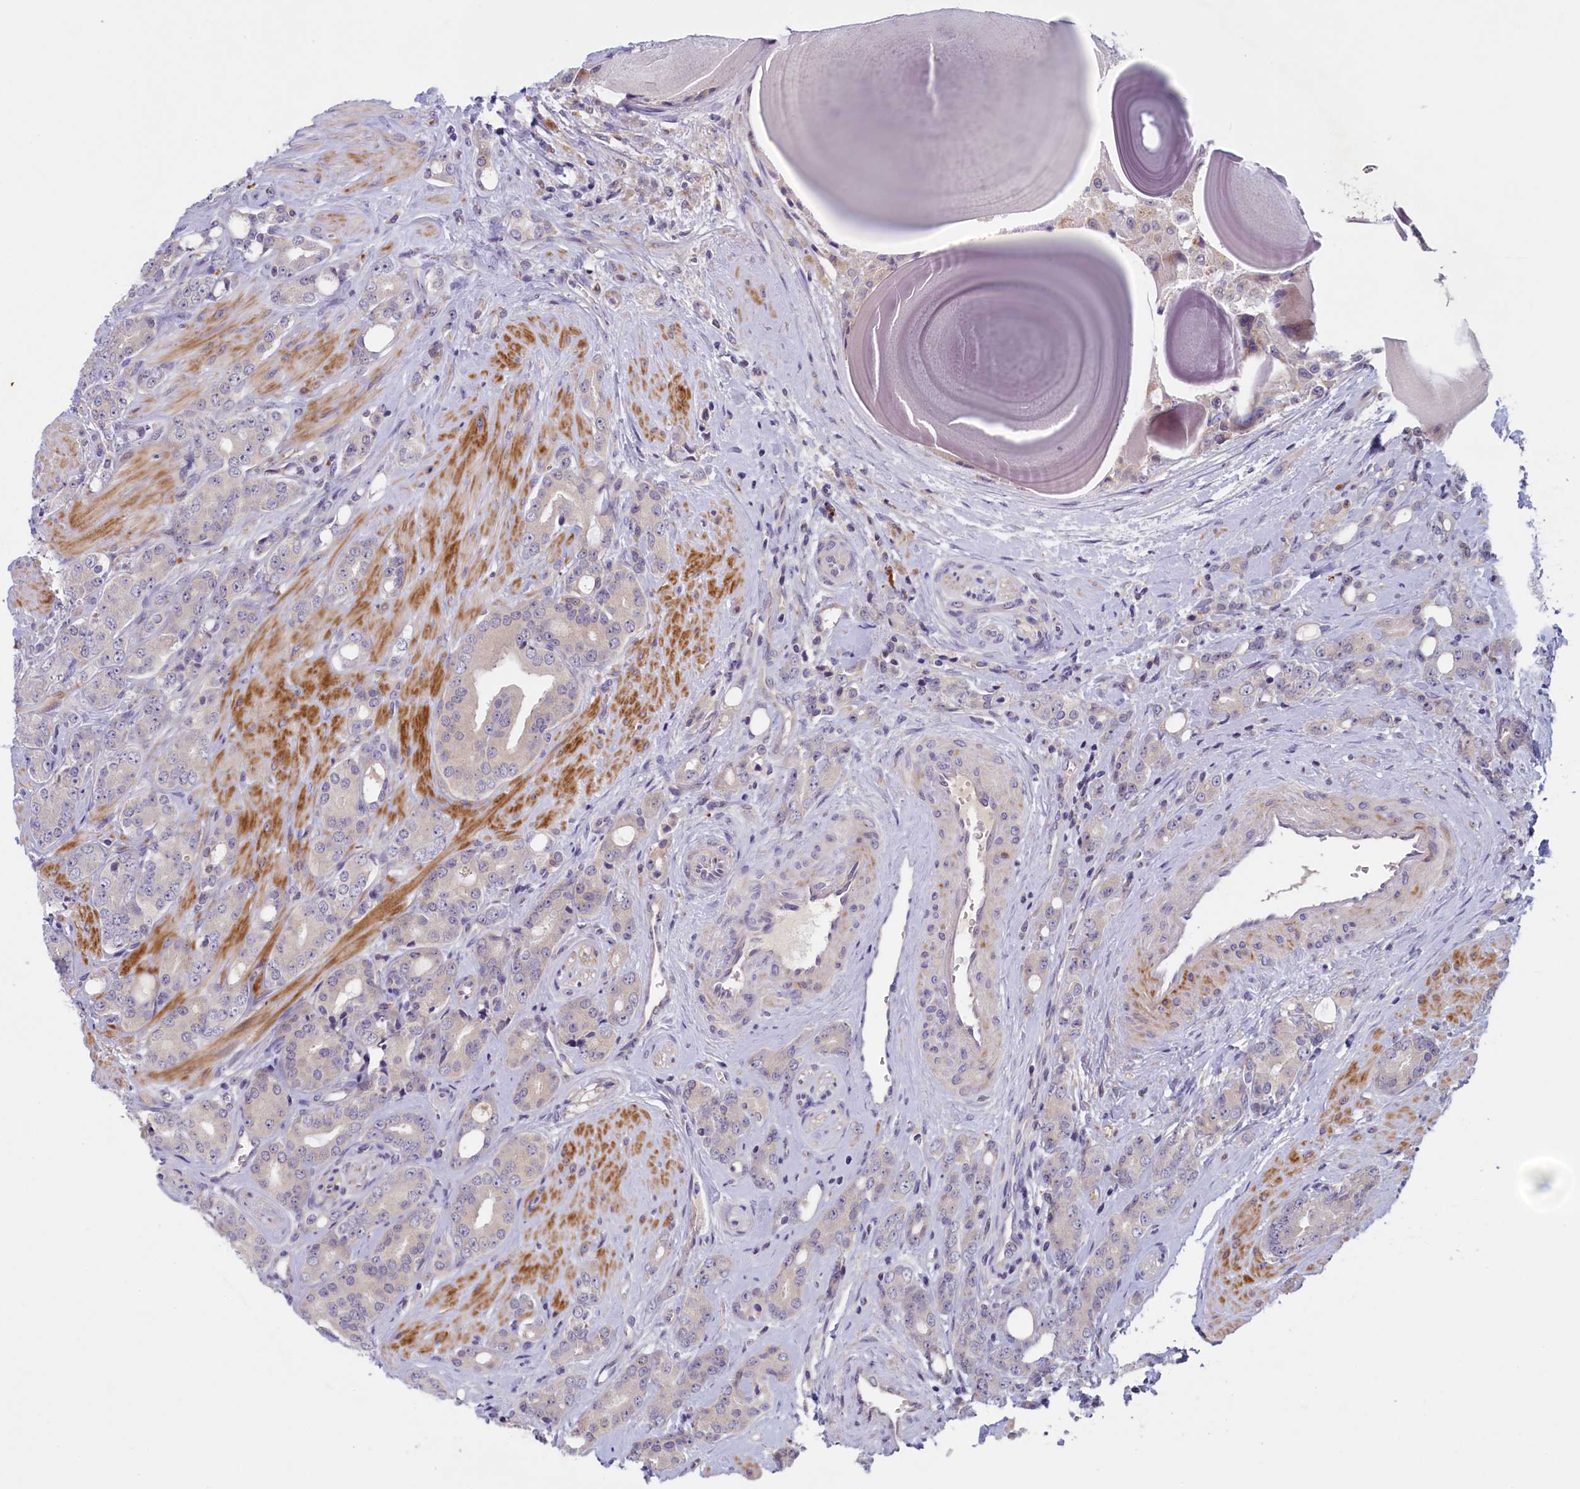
{"staining": {"intensity": "negative", "quantity": "none", "location": "none"}, "tissue": "prostate cancer", "cell_type": "Tumor cells", "image_type": "cancer", "snomed": [{"axis": "morphology", "description": "Adenocarcinoma, High grade"}, {"axis": "topography", "description": "Prostate"}], "caption": "Immunohistochemical staining of prostate cancer exhibits no significant positivity in tumor cells.", "gene": "NUBP1", "patient": {"sex": "male", "age": 62}}